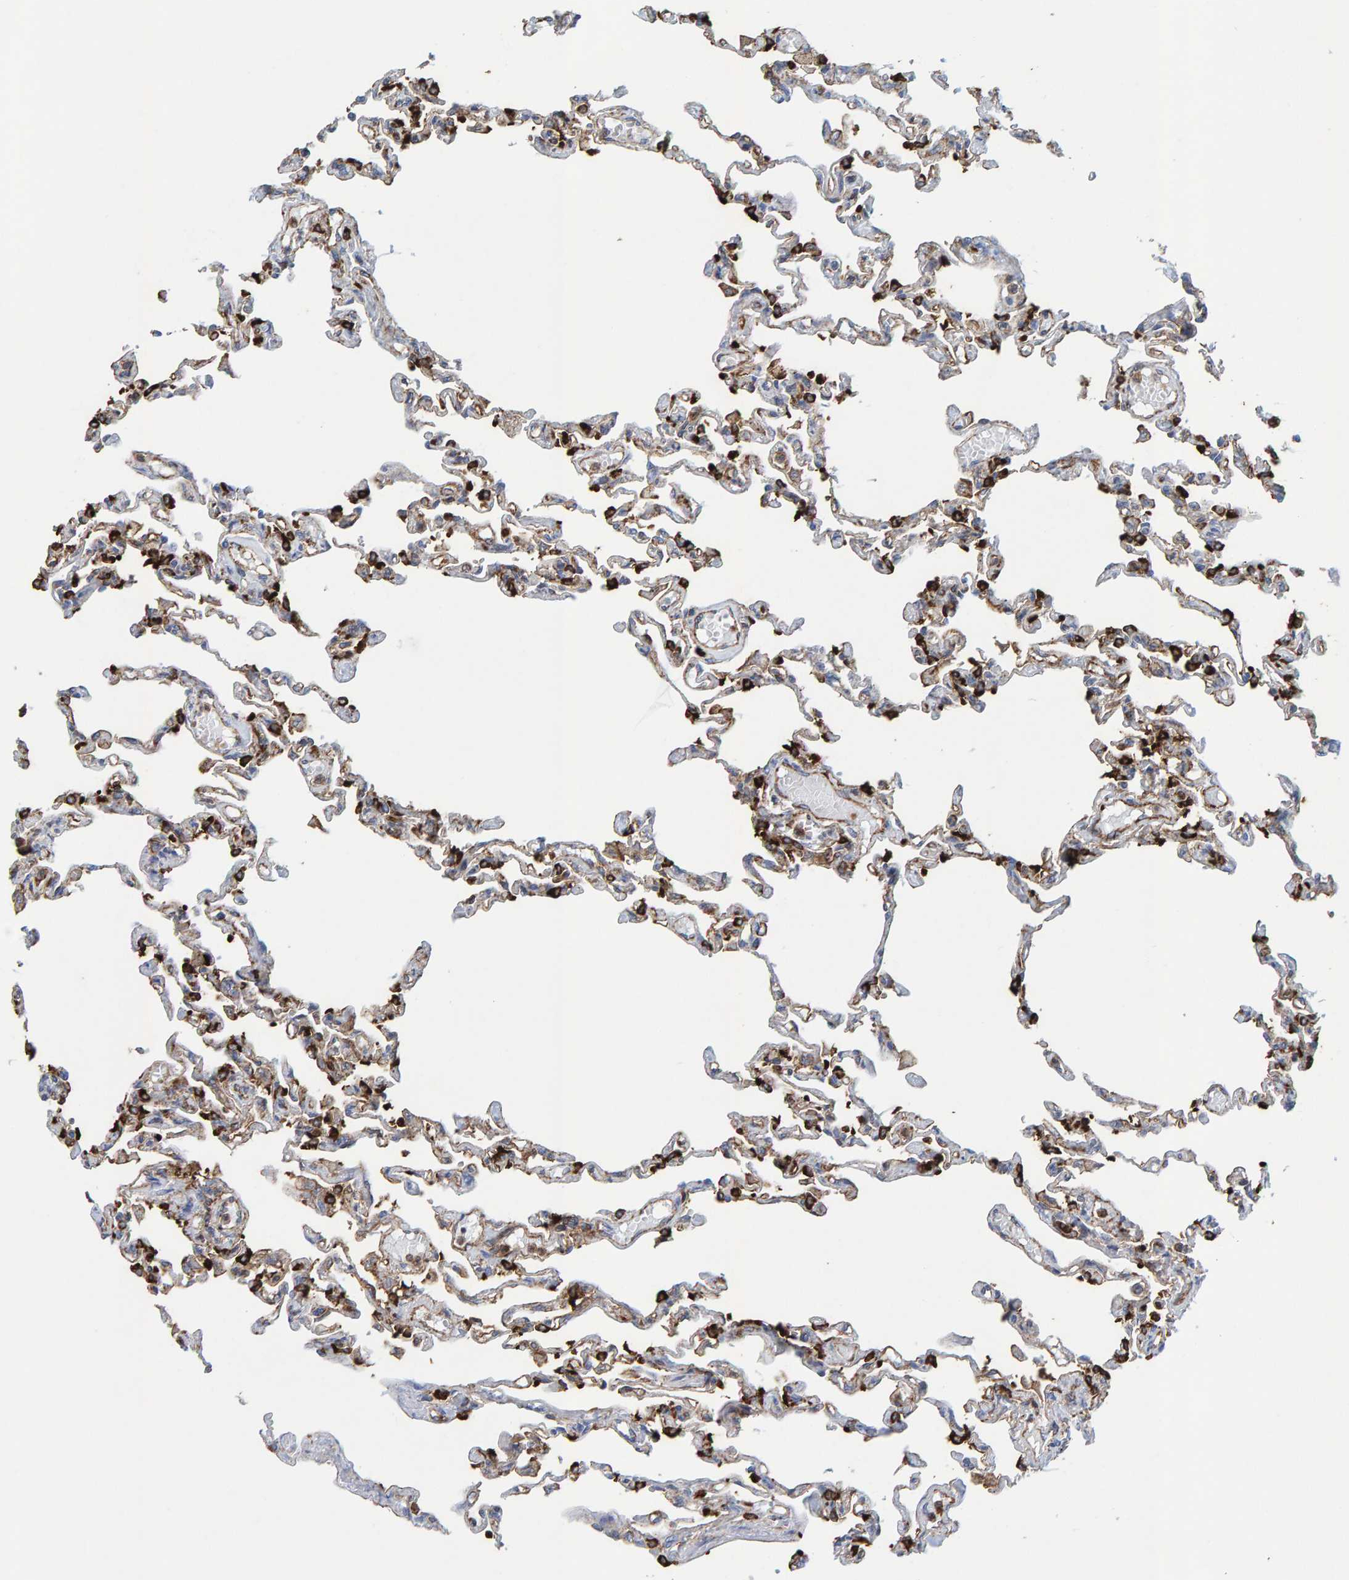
{"staining": {"intensity": "strong", "quantity": "25%-75%", "location": "cytoplasmic/membranous"}, "tissue": "lung", "cell_type": "Alveolar cells", "image_type": "normal", "snomed": [{"axis": "morphology", "description": "Normal tissue, NOS"}, {"axis": "topography", "description": "Lung"}], "caption": "This histopathology image demonstrates IHC staining of benign lung, with high strong cytoplasmic/membranous positivity in approximately 25%-75% of alveolar cells.", "gene": "MVP", "patient": {"sex": "male", "age": 21}}